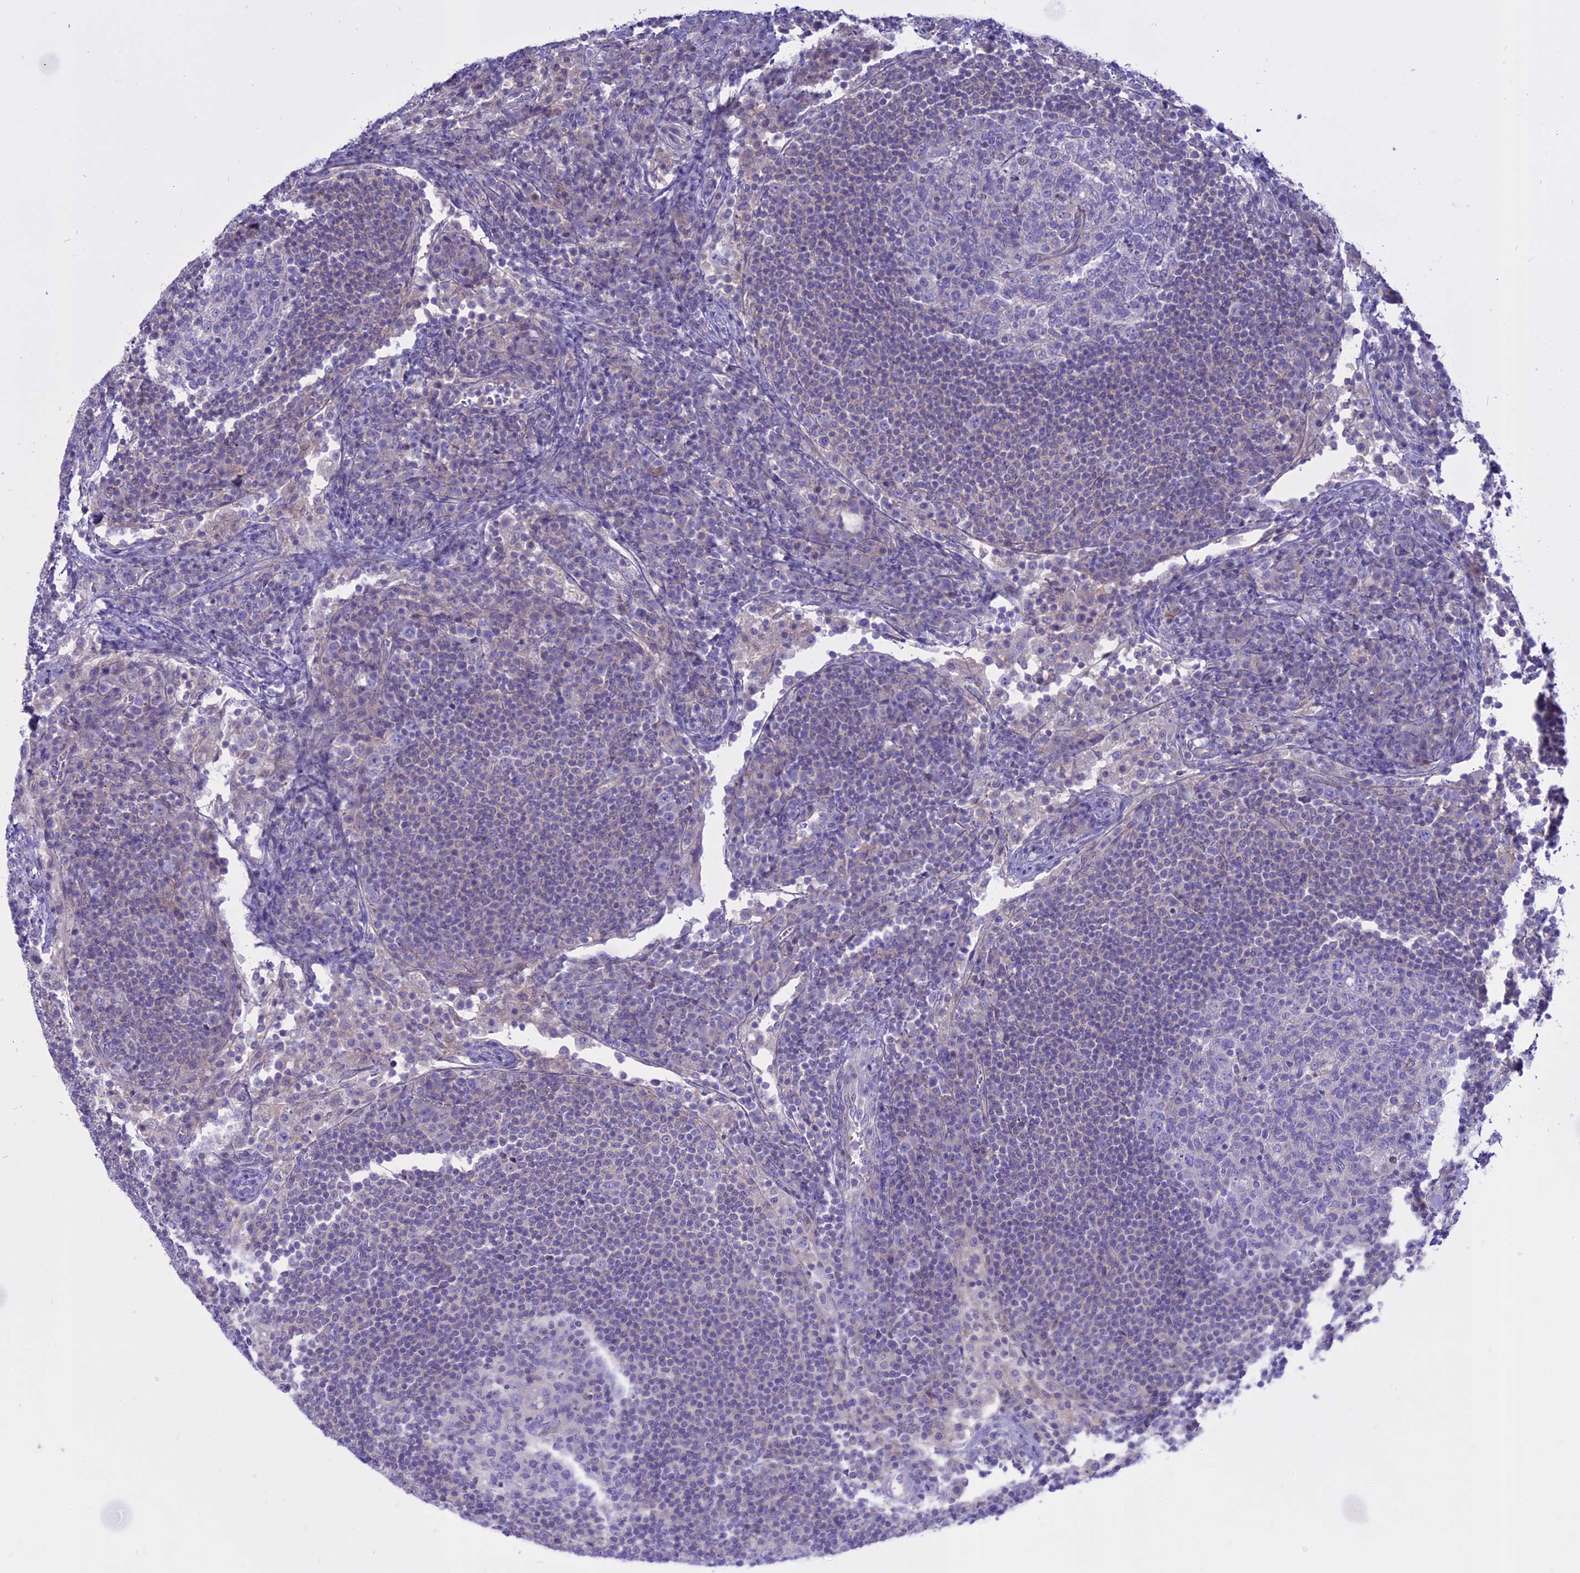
{"staining": {"intensity": "negative", "quantity": "none", "location": "none"}, "tissue": "lymph node", "cell_type": "Germinal center cells", "image_type": "normal", "snomed": [{"axis": "morphology", "description": "Normal tissue, NOS"}, {"axis": "topography", "description": "Lymph node"}], "caption": "This is a micrograph of IHC staining of benign lymph node, which shows no expression in germinal center cells.", "gene": "AHCYL1", "patient": {"sex": "female", "age": 53}}